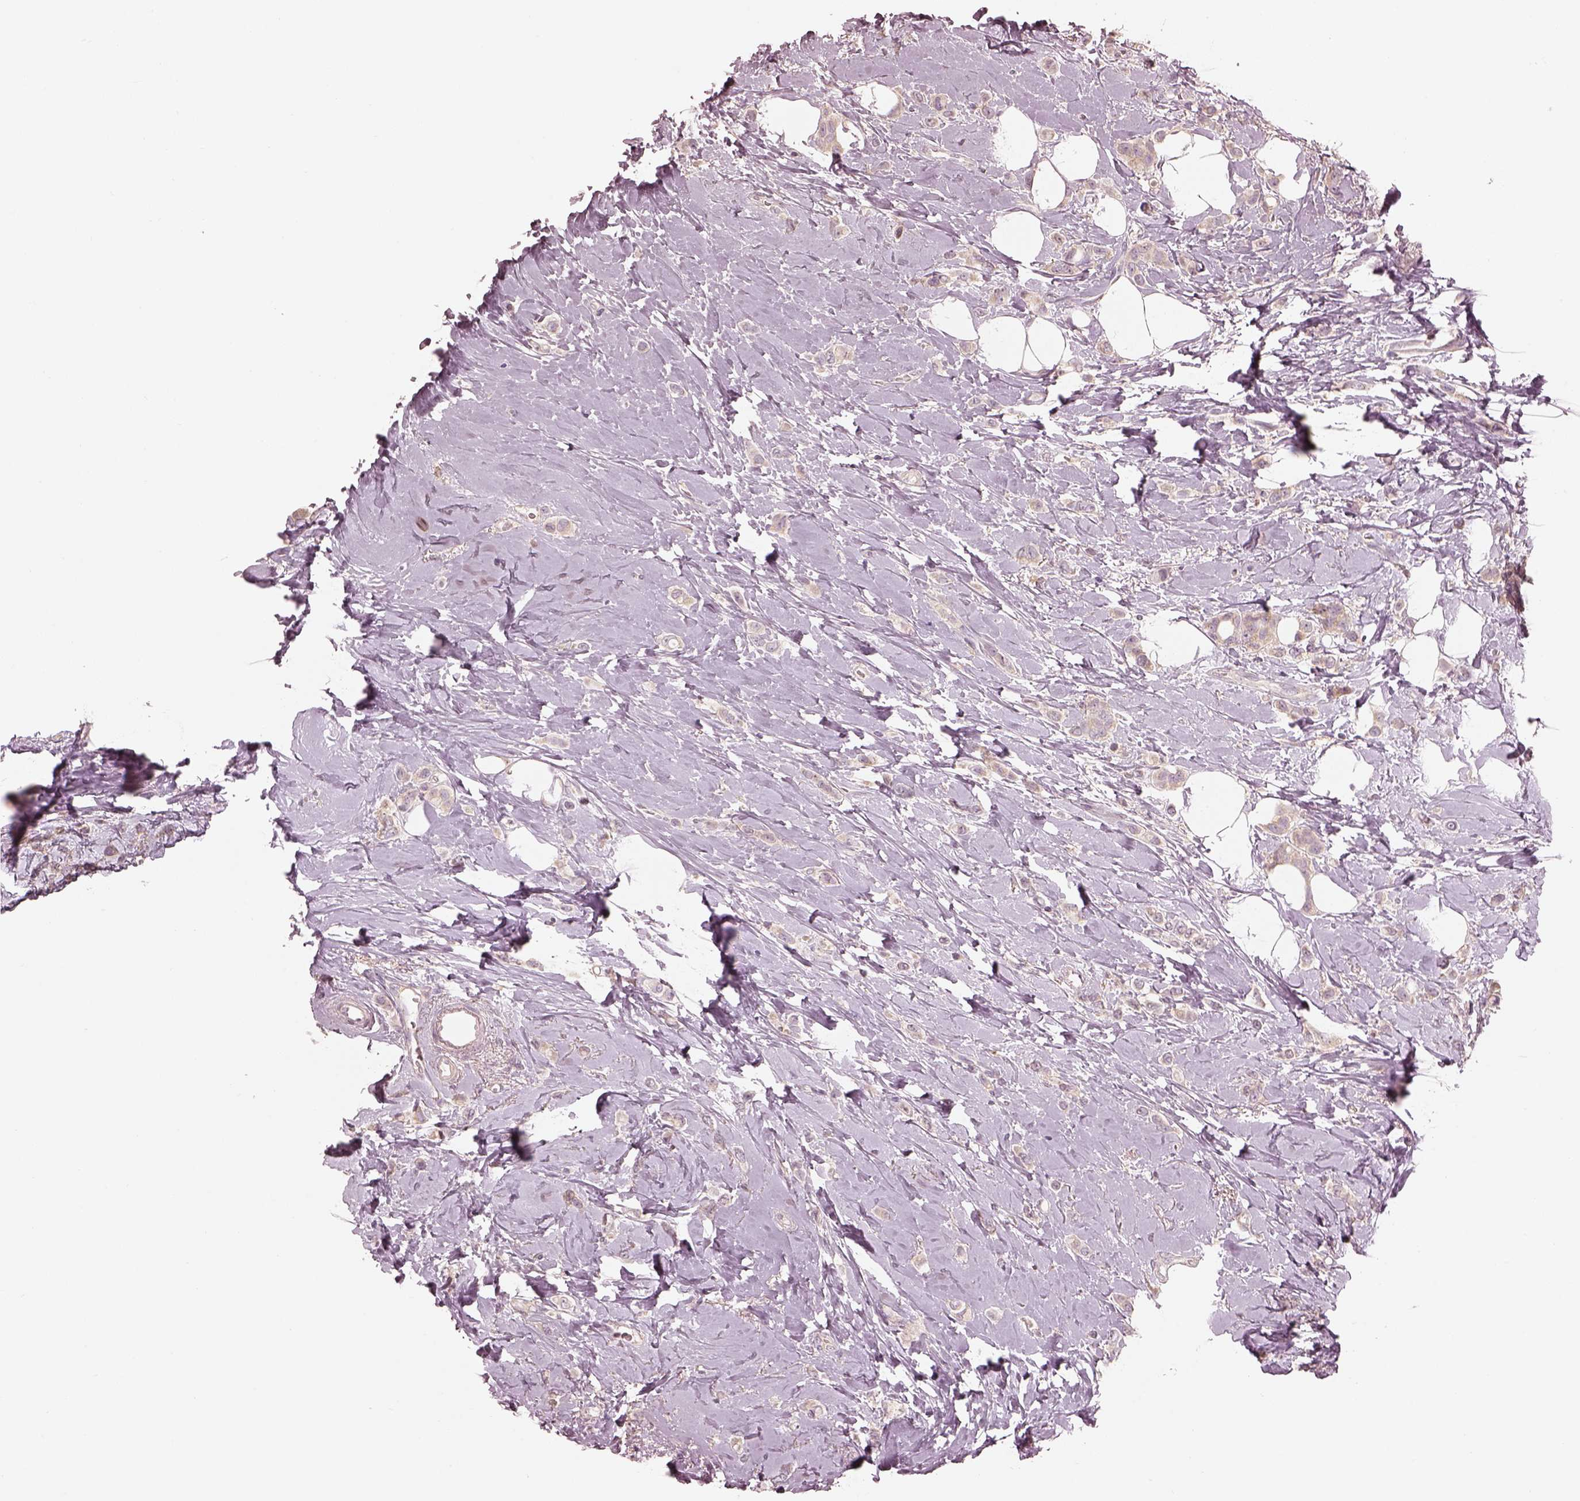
{"staining": {"intensity": "weak", "quantity": ">75%", "location": "cytoplasmic/membranous"}, "tissue": "breast cancer", "cell_type": "Tumor cells", "image_type": "cancer", "snomed": [{"axis": "morphology", "description": "Lobular carcinoma"}, {"axis": "topography", "description": "Breast"}], "caption": "A high-resolution photomicrograph shows IHC staining of breast cancer, which displays weak cytoplasmic/membranous positivity in approximately >75% of tumor cells.", "gene": "PRKACG", "patient": {"sex": "female", "age": 66}}